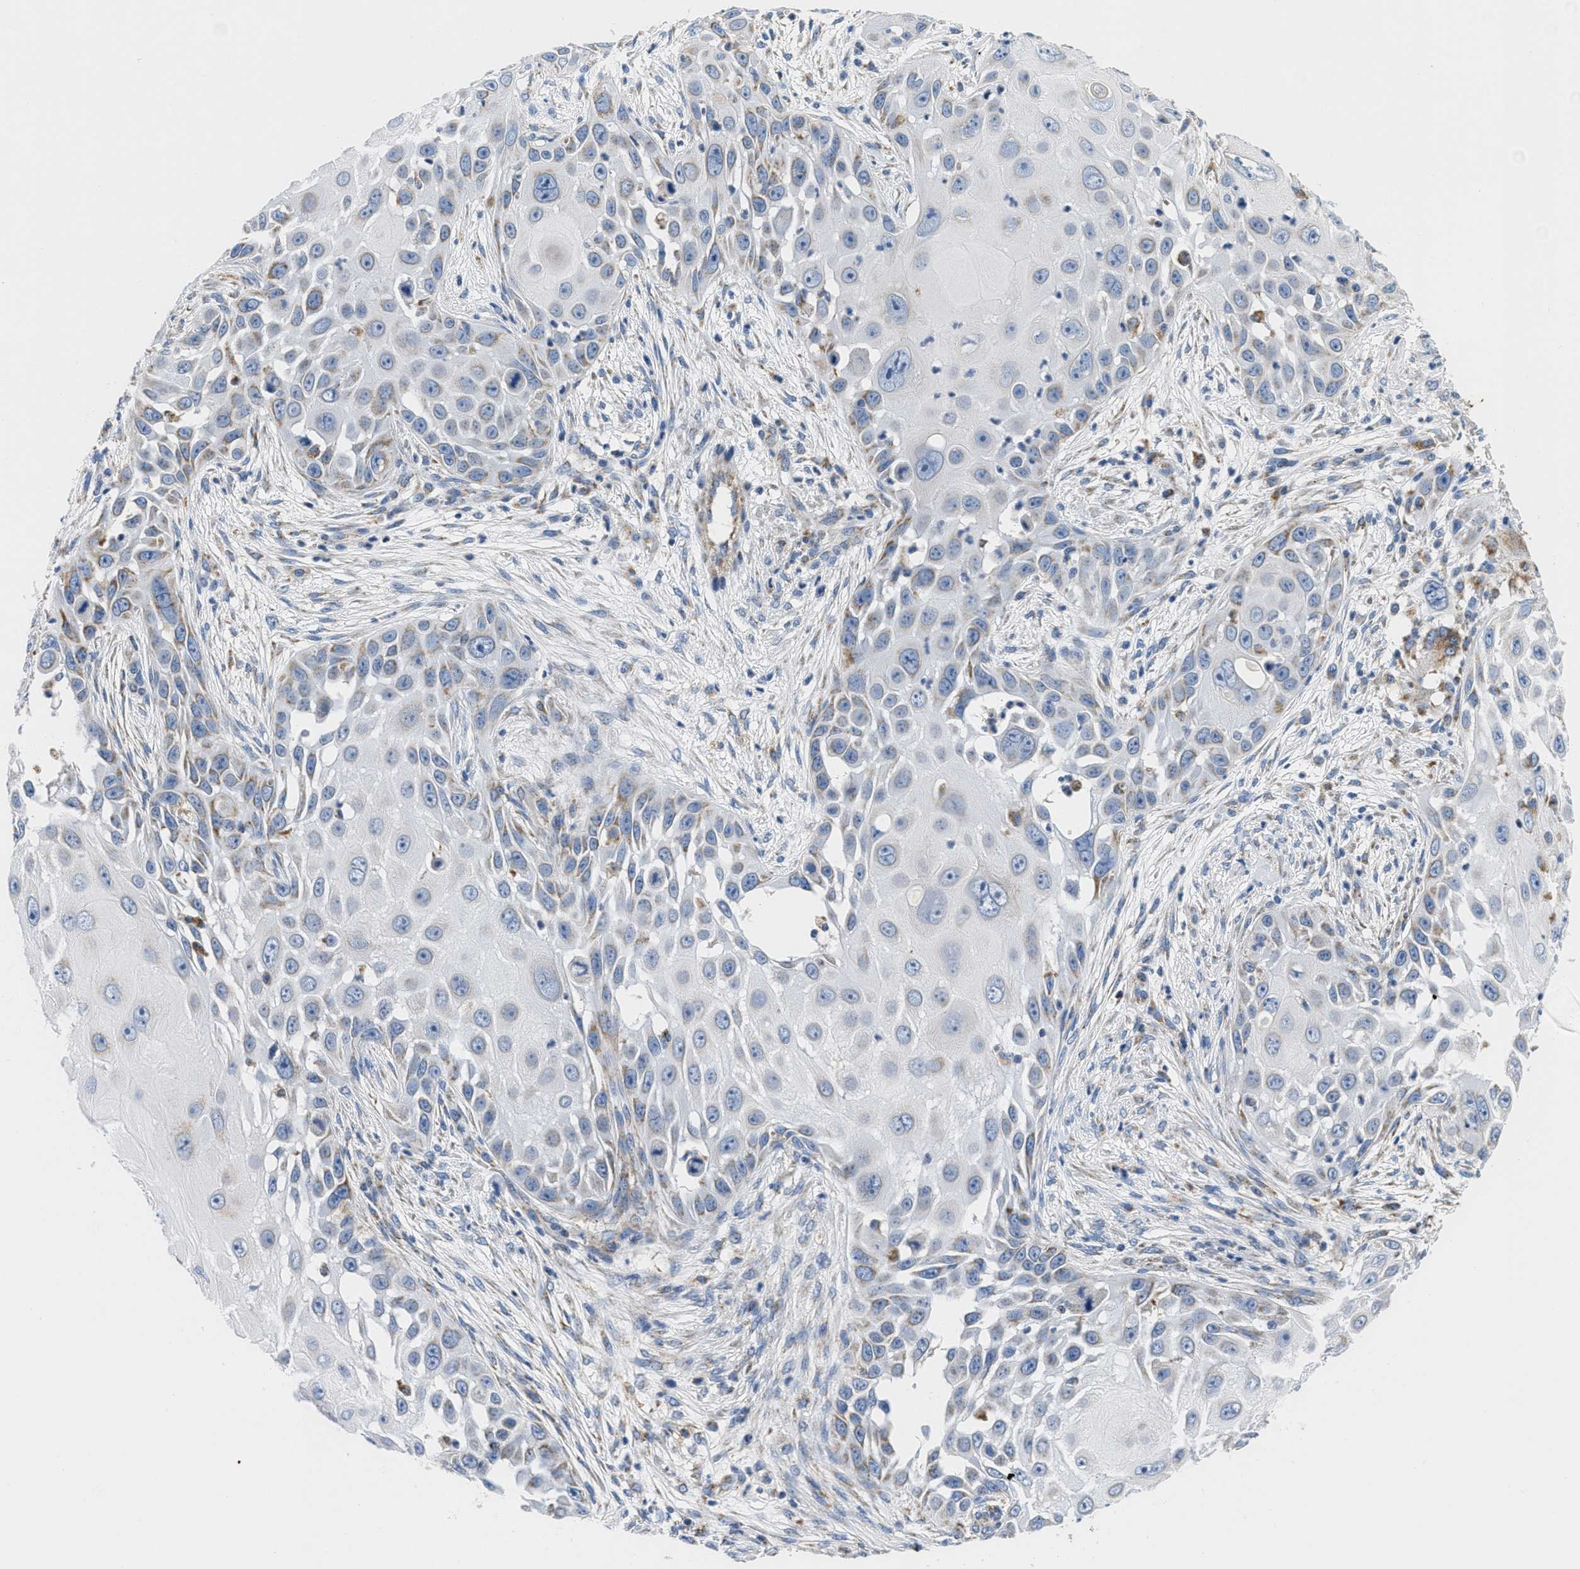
{"staining": {"intensity": "weak", "quantity": "<25%", "location": "cytoplasmic/membranous"}, "tissue": "skin cancer", "cell_type": "Tumor cells", "image_type": "cancer", "snomed": [{"axis": "morphology", "description": "Squamous cell carcinoma, NOS"}, {"axis": "topography", "description": "Skin"}], "caption": "The image exhibits no staining of tumor cells in skin squamous cell carcinoma.", "gene": "KCNJ5", "patient": {"sex": "female", "age": 44}}